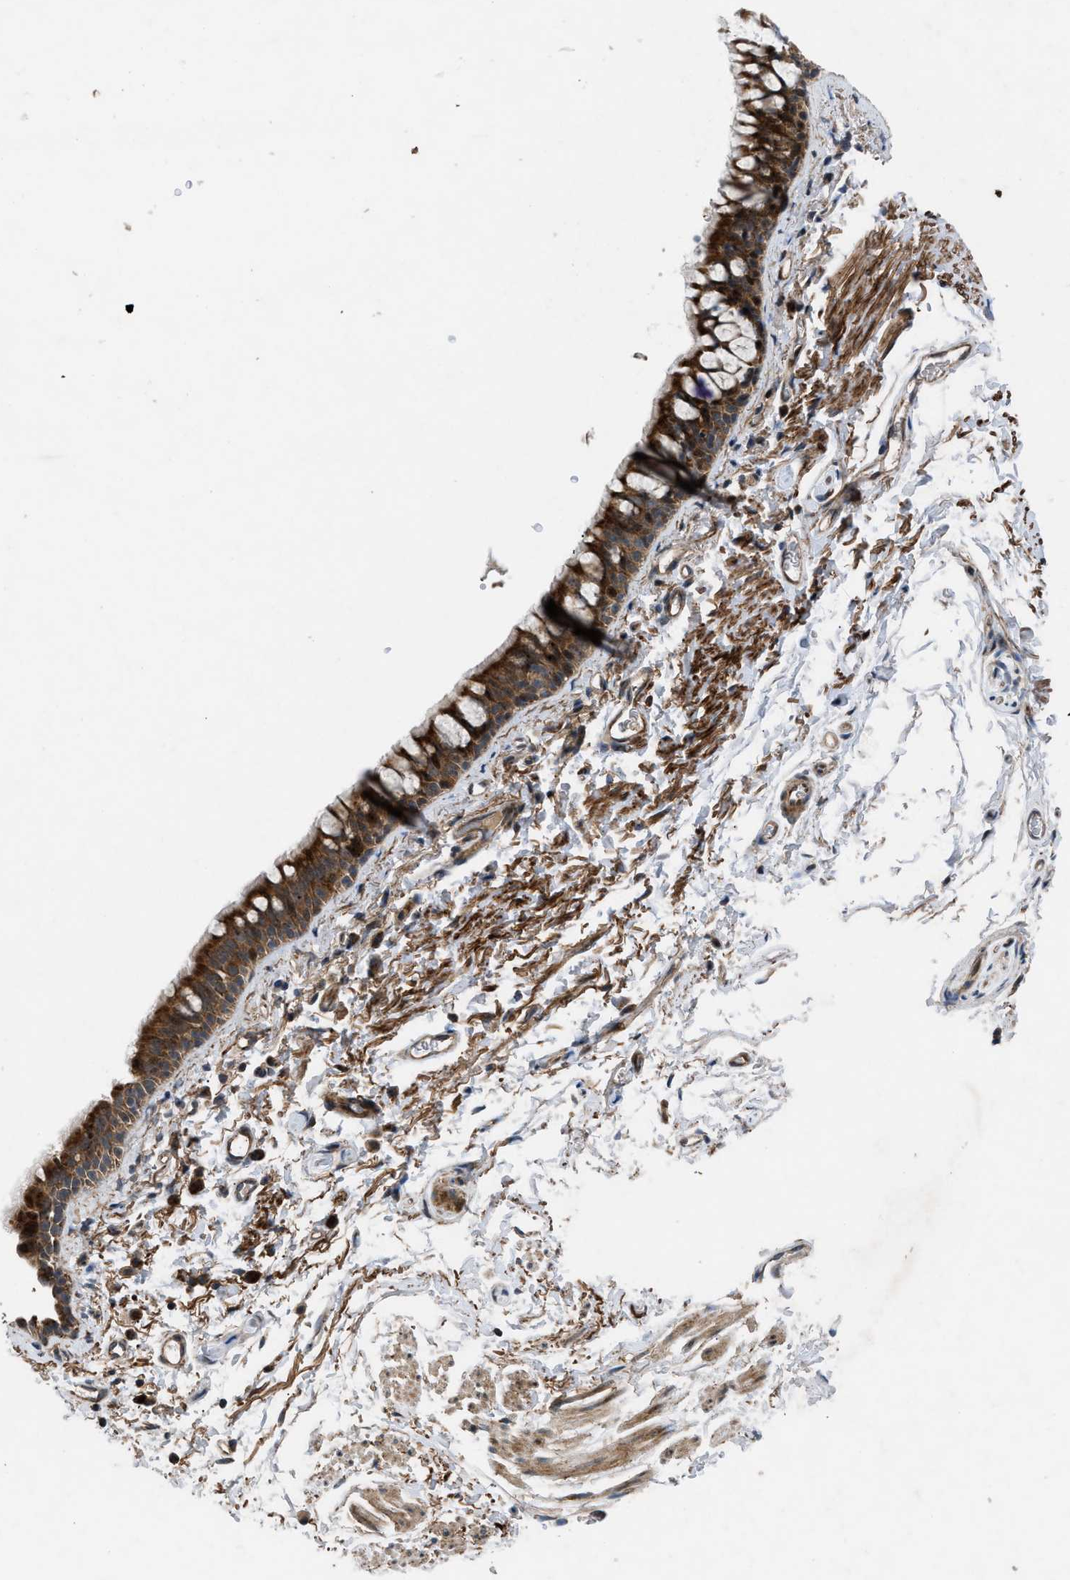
{"staining": {"intensity": "strong", "quantity": ">75%", "location": "cytoplasmic/membranous"}, "tissue": "bronchus", "cell_type": "Respiratory epithelial cells", "image_type": "normal", "snomed": [{"axis": "morphology", "description": "Normal tissue, NOS"}, {"axis": "morphology", "description": "Malignant melanoma, Metastatic site"}, {"axis": "topography", "description": "Bronchus"}, {"axis": "topography", "description": "Lung"}], "caption": "Protein expression analysis of benign human bronchus reveals strong cytoplasmic/membranous expression in approximately >75% of respiratory epithelial cells. (brown staining indicates protein expression, while blue staining denotes nuclei).", "gene": "AP3M2", "patient": {"sex": "male", "age": 64}}